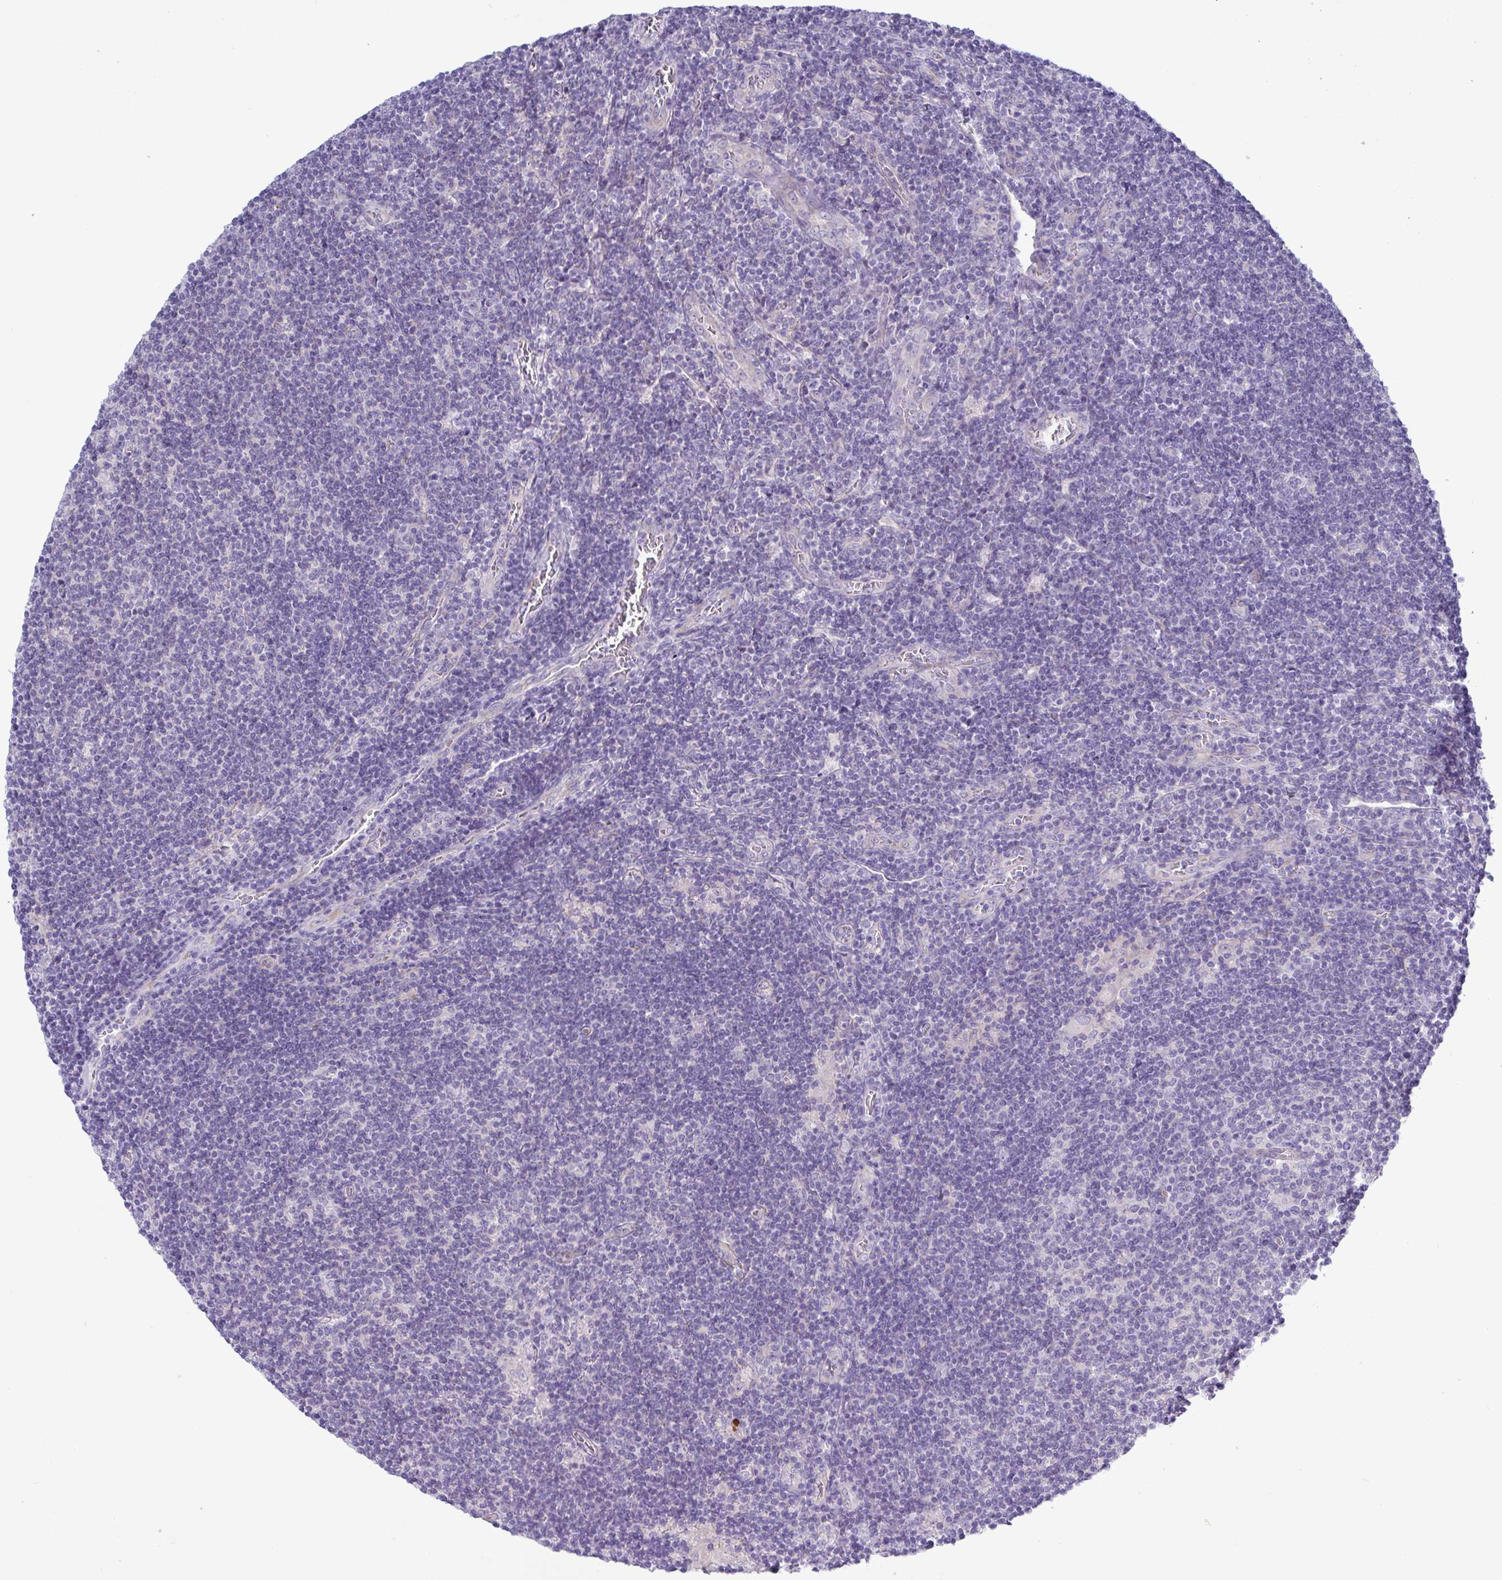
{"staining": {"intensity": "negative", "quantity": "none", "location": "none"}, "tissue": "lymphoma", "cell_type": "Tumor cells", "image_type": "cancer", "snomed": [{"axis": "morphology", "description": "Hodgkin's disease, NOS"}, {"axis": "topography", "description": "Lymph node"}], "caption": "There is no significant staining in tumor cells of Hodgkin's disease. (DAB (3,3'-diaminobenzidine) immunohistochemistry (IHC), high magnification).", "gene": "TNNI2", "patient": {"sex": "male", "age": 40}}